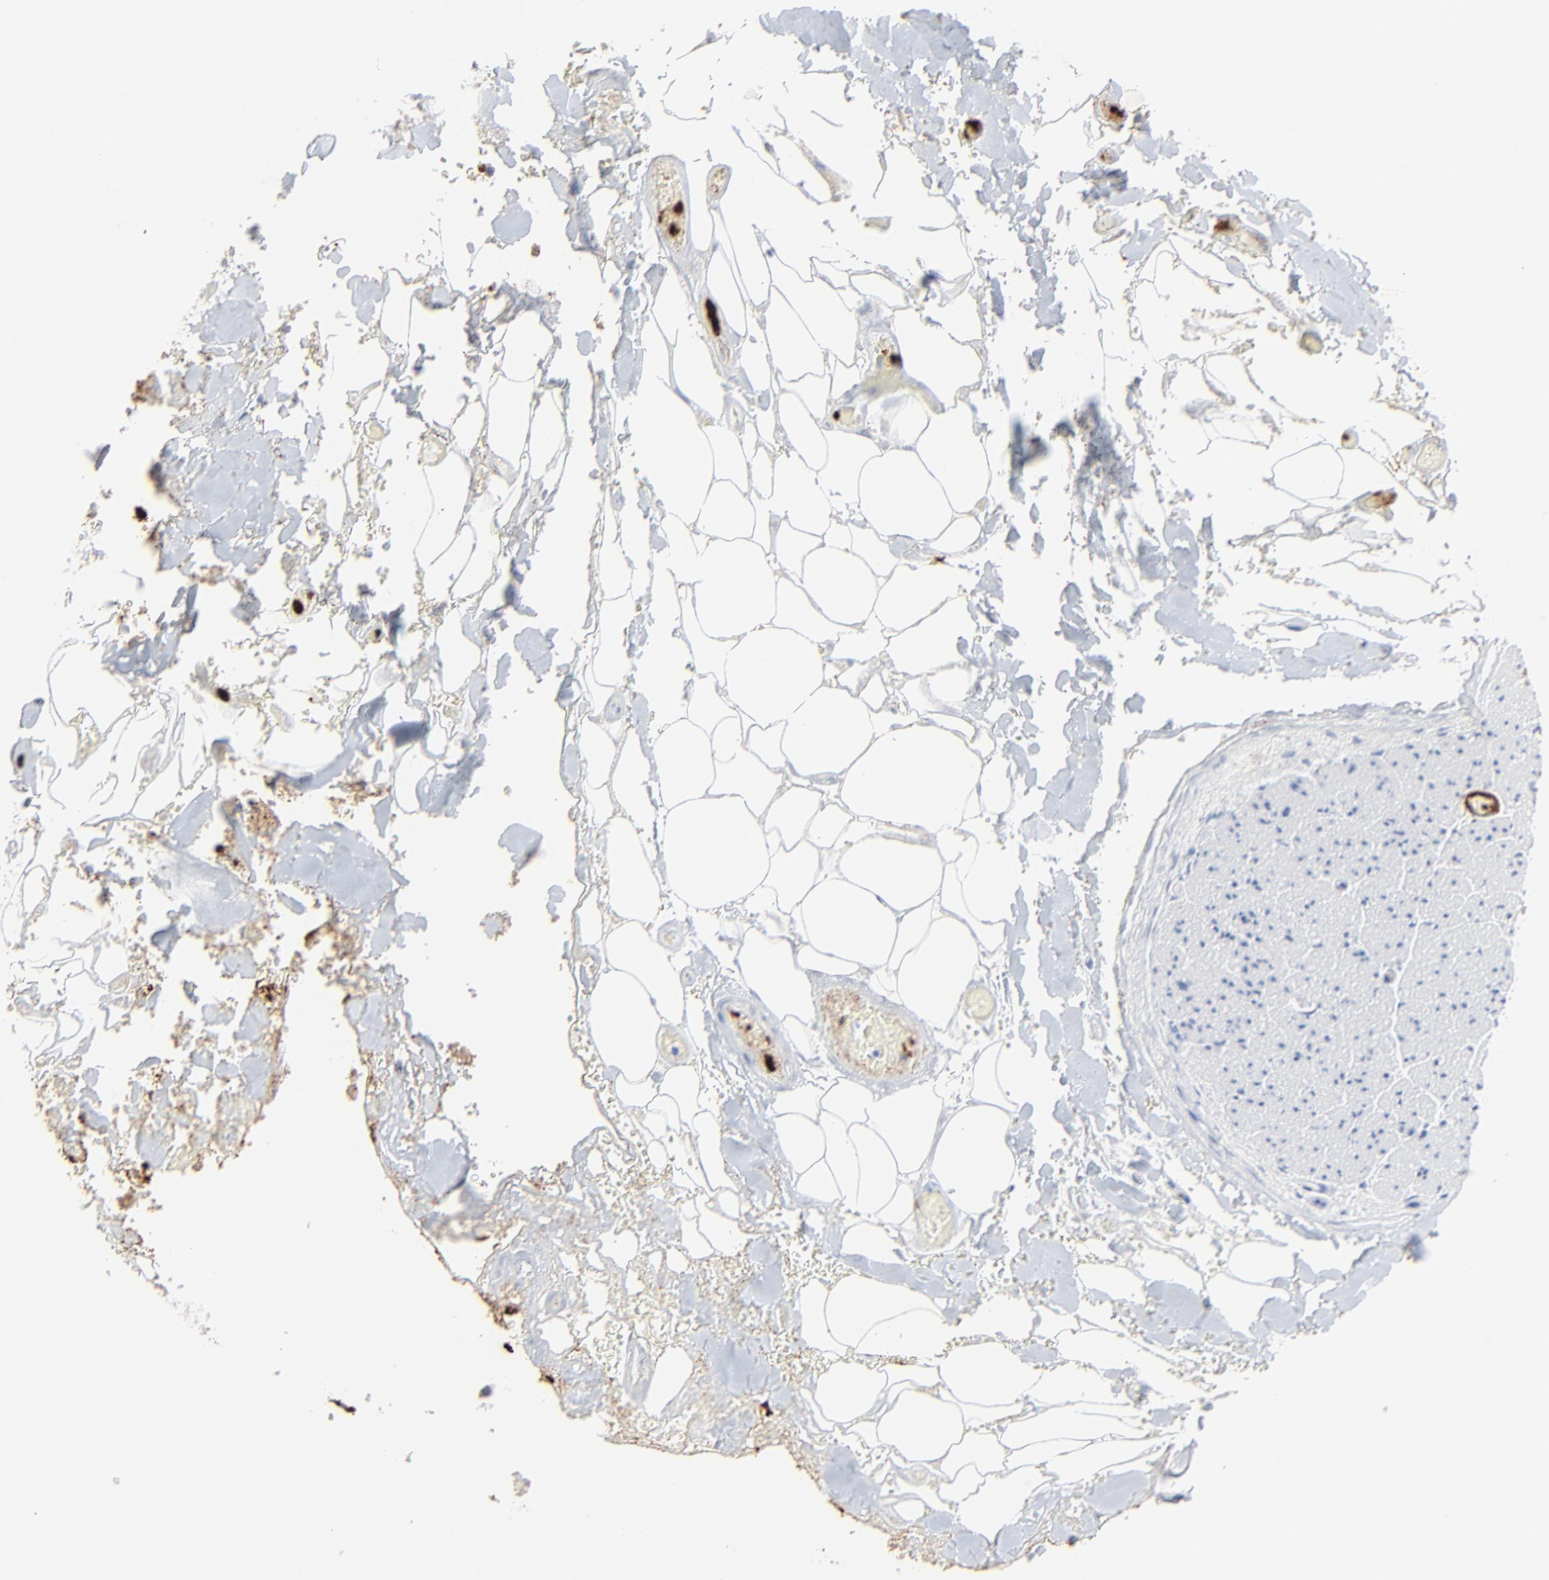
{"staining": {"intensity": "negative", "quantity": "none", "location": "none"}, "tissue": "adipose tissue", "cell_type": "Adipocytes", "image_type": "normal", "snomed": [{"axis": "morphology", "description": "Normal tissue, NOS"}, {"axis": "morphology", "description": "Cholangiocarcinoma"}, {"axis": "topography", "description": "Liver"}, {"axis": "topography", "description": "Peripheral nerve tissue"}], "caption": "Photomicrograph shows no significant protein expression in adipocytes of unremarkable adipose tissue. The staining is performed using DAB (3,3'-diaminobenzidine) brown chromogen with nuclei counter-stained in using hematoxylin.", "gene": "LCN2", "patient": {"sex": "male", "age": 50}}